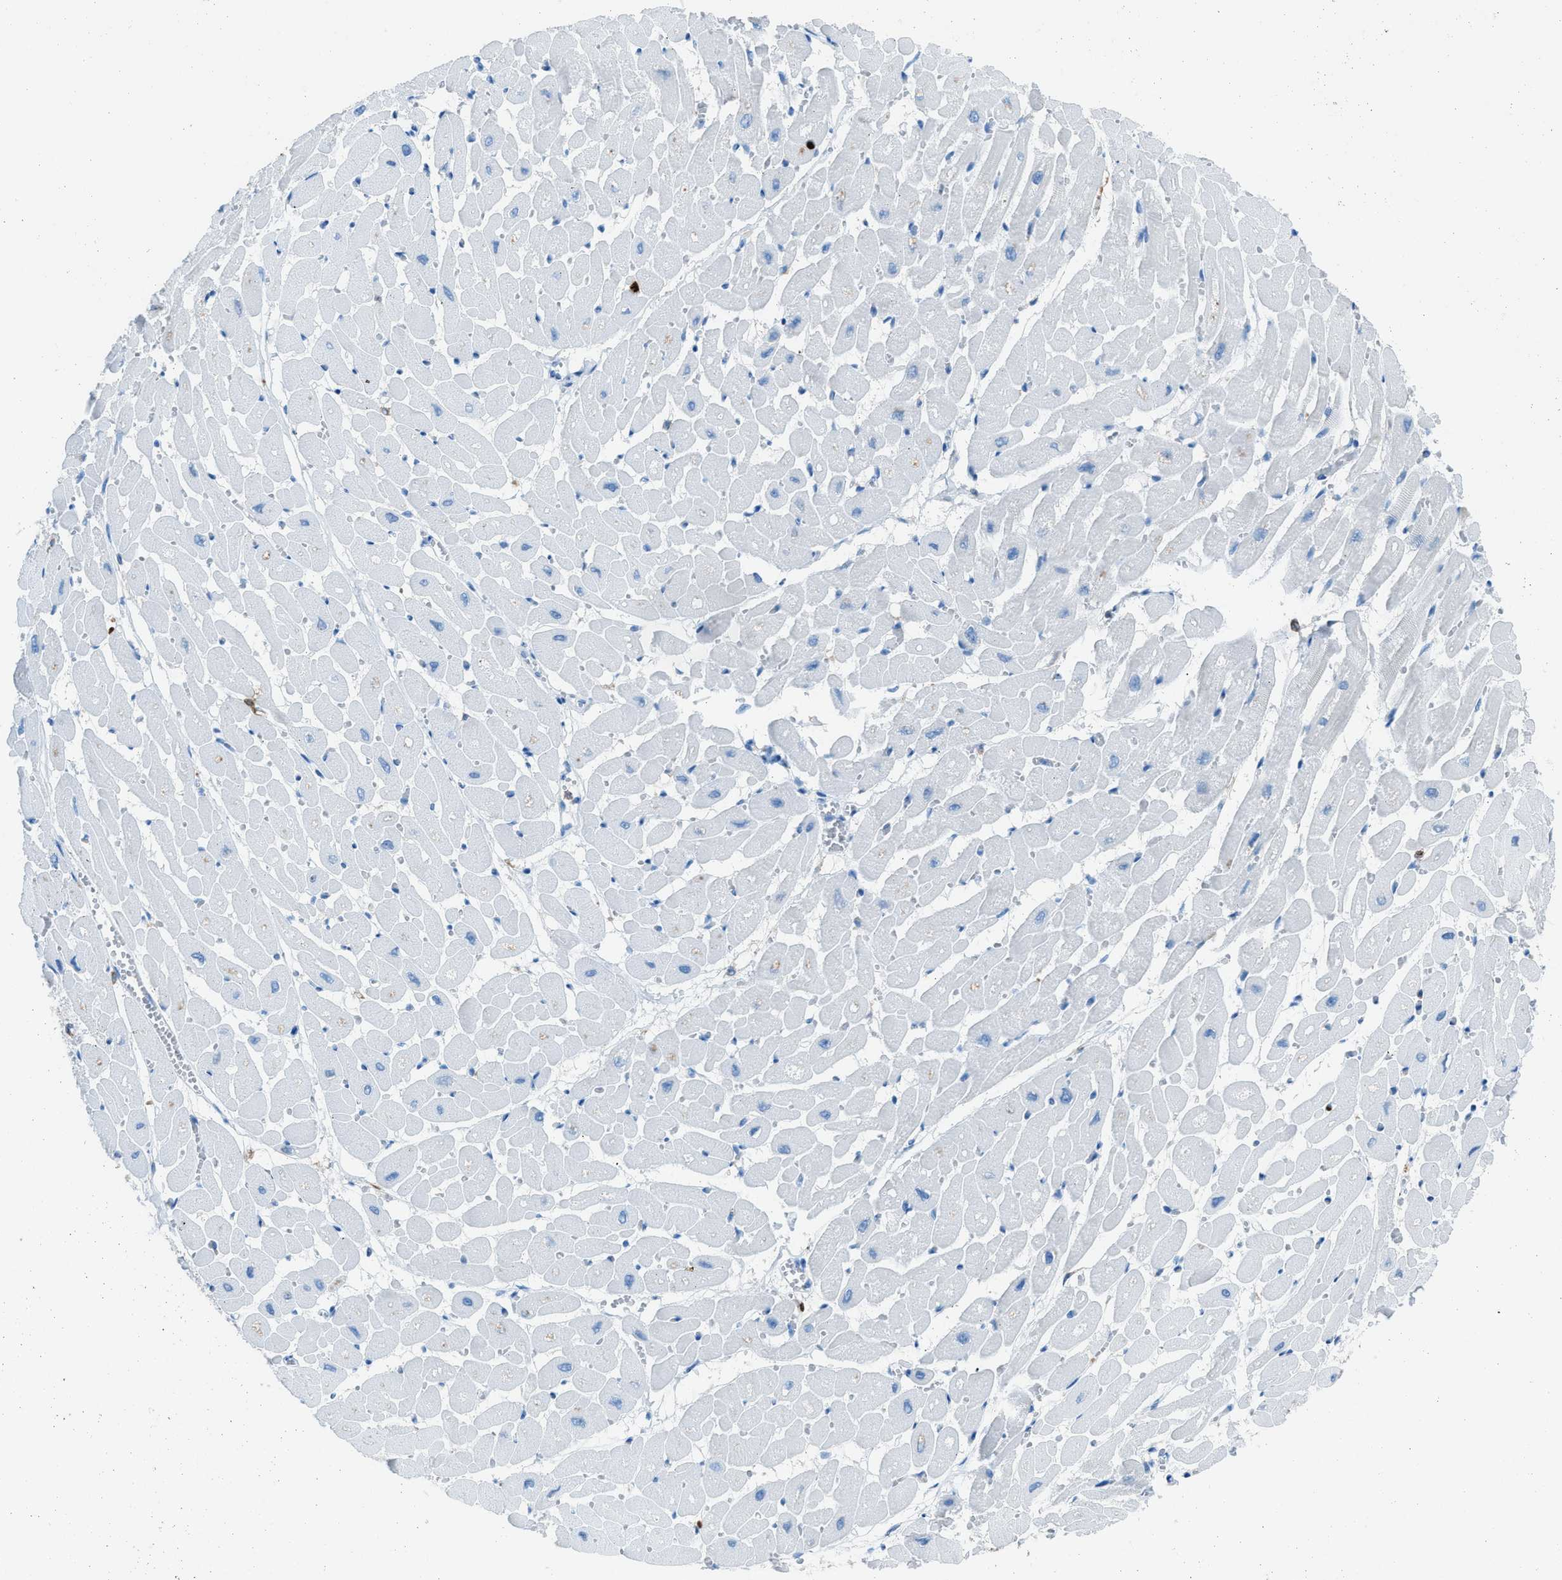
{"staining": {"intensity": "moderate", "quantity": "<25%", "location": "cytoplasmic/membranous"}, "tissue": "heart muscle", "cell_type": "Cardiomyocytes", "image_type": "normal", "snomed": [{"axis": "morphology", "description": "Normal tissue, NOS"}, {"axis": "topography", "description": "Heart"}], "caption": "A low amount of moderate cytoplasmic/membranous staining is identified in approximately <25% of cardiomyocytes in normal heart muscle.", "gene": "ITGB2", "patient": {"sex": "male", "age": 45}}